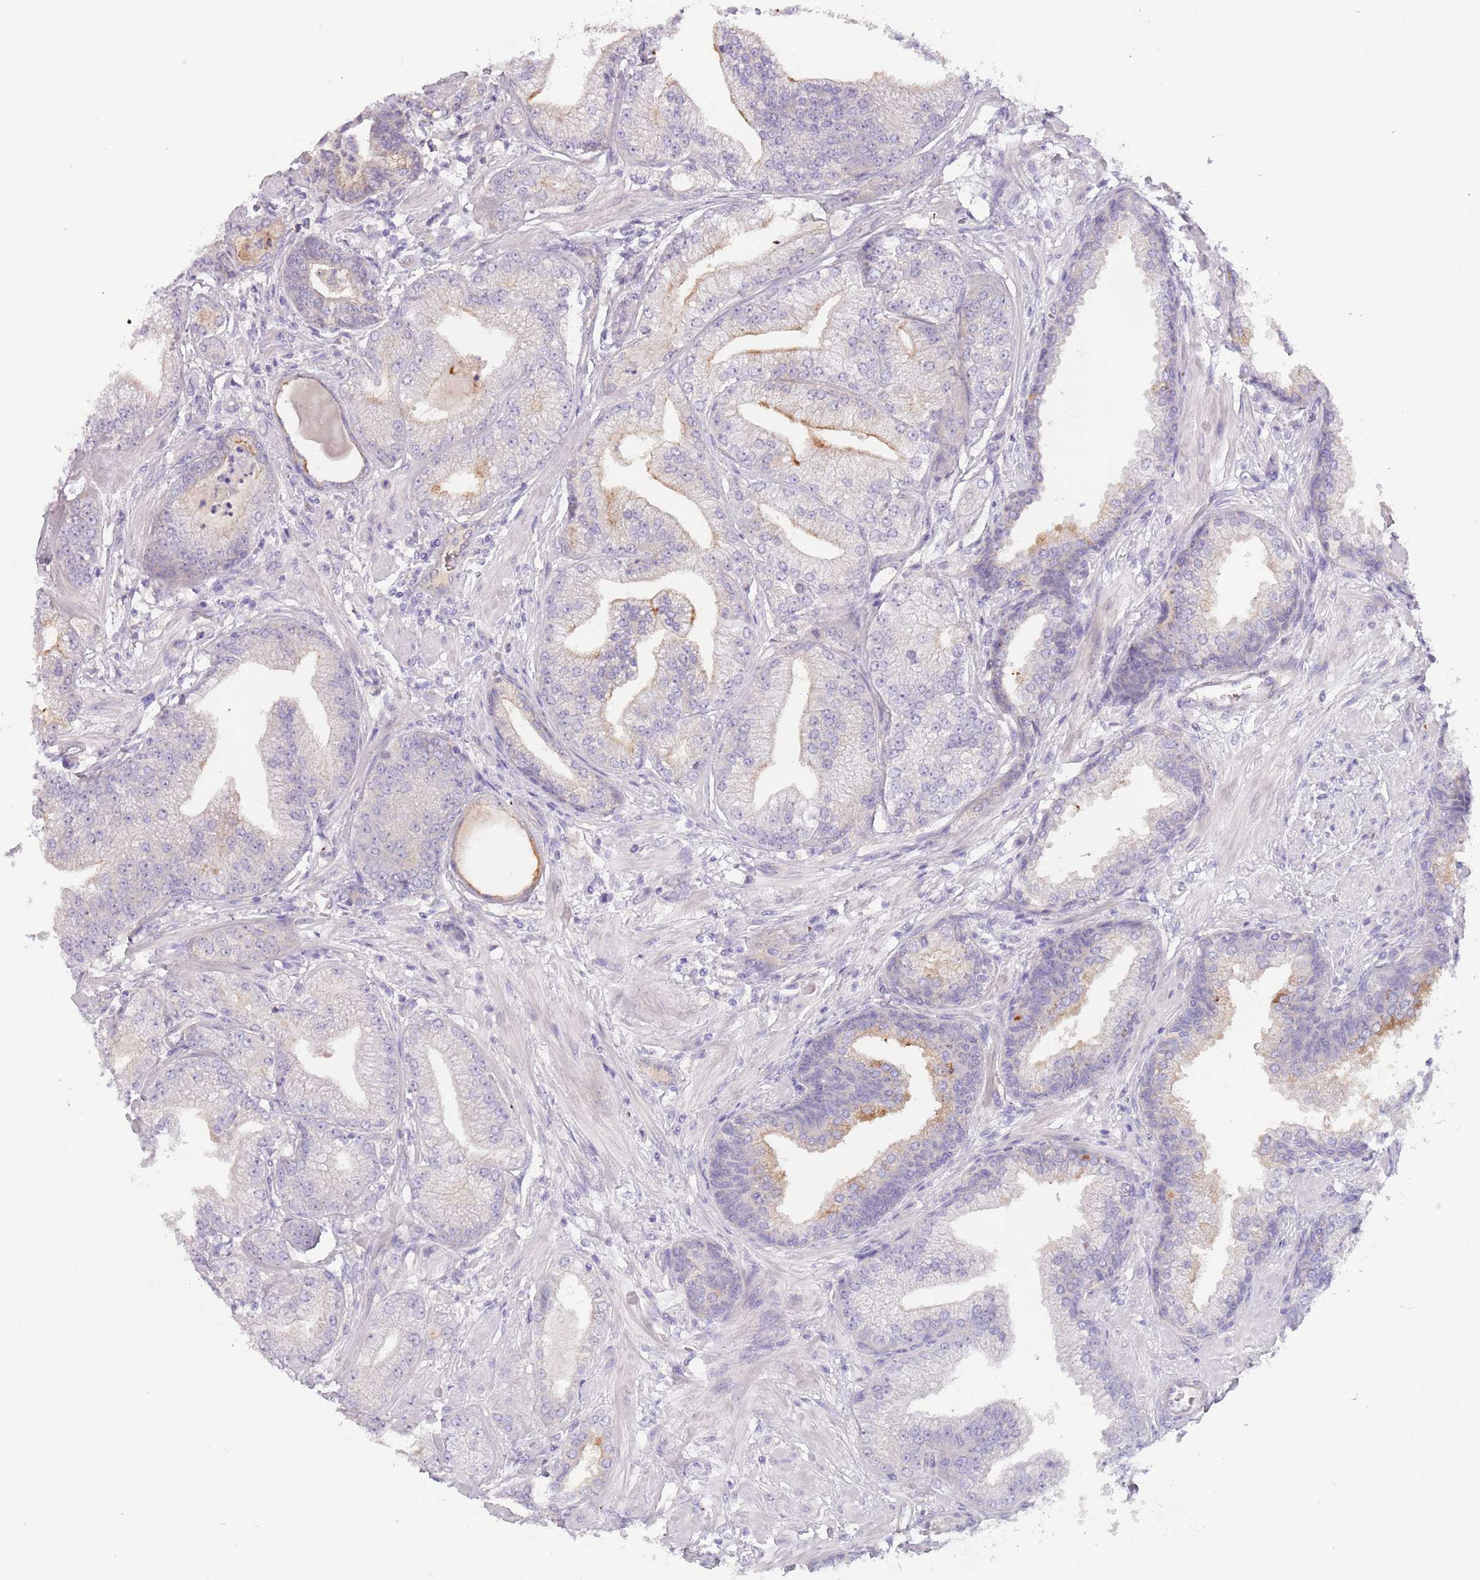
{"staining": {"intensity": "moderate", "quantity": "<25%", "location": "cytoplasmic/membranous"}, "tissue": "prostate cancer", "cell_type": "Tumor cells", "image_type": "cancer", "snomed": [{"axis": "morphology", "description": "Adenocarcinoma, Low grade"}, {"axis": "topography", "description": "Prostate"}], "caption": "A high-resolution micrograph shows IHC staining of adenocarcinoma (low-grade) (prostate), which demonstrates moderate cytoplasmic/membranous expression in approximately <25% of tumor cells. The protein of interest is shown in brown color, while the nuclei are stained blue.", "gene": "SAV1", "patient": {"sex": "male", "age": 55}}